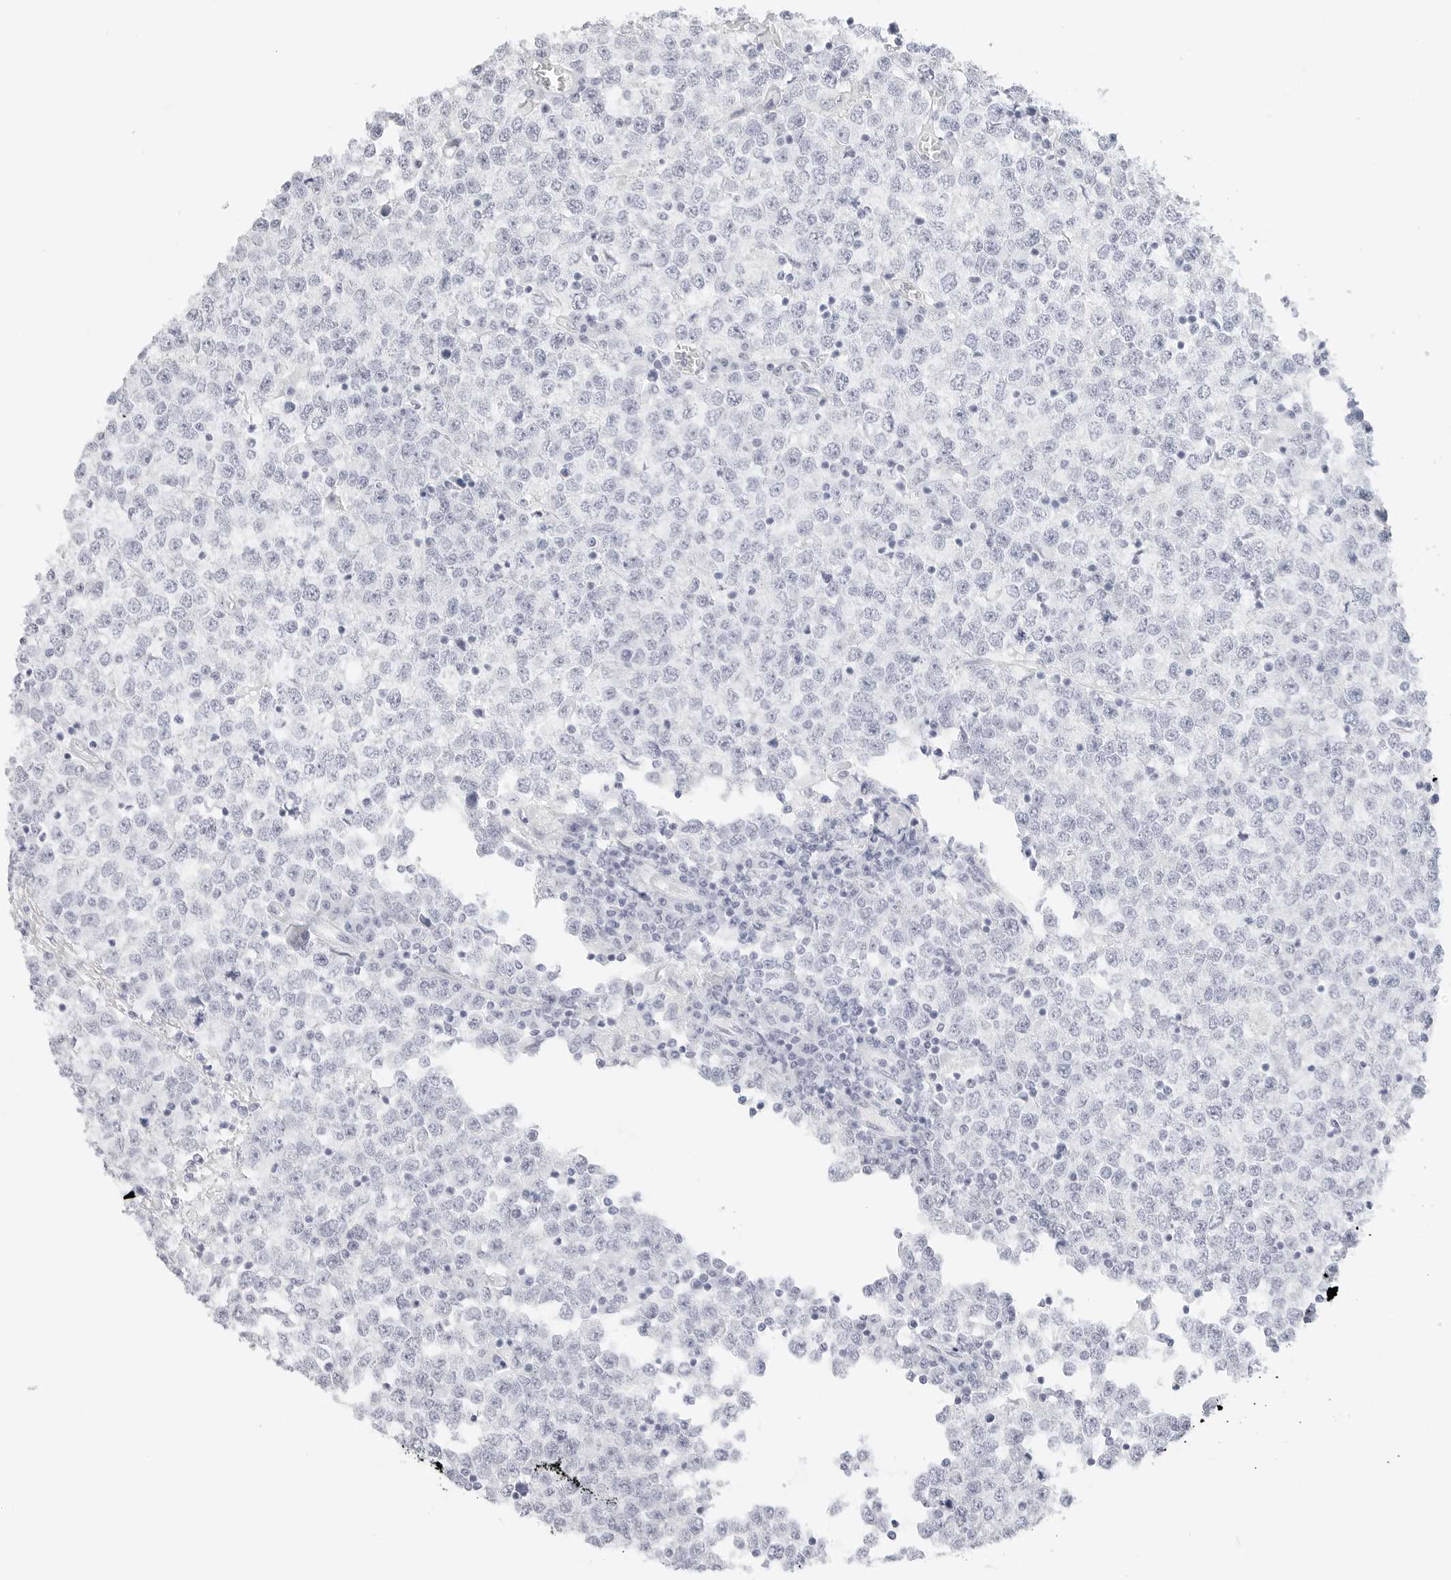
{"staining": {"intensity": "negative", "quantity": "none", "location": "none"}, "tissue": "testis cancer", "cell_type": "Tumor cells", "image_type": "cancer", "snomed": [{"axis": "morphology", "description": "Seminoma, NOS"}, {"axis": "topography", "description": "Testis"}], "caption": "This micrograph is of seminoma (testis) stained with immunohistochemistry to label a protein in brown with the nuclei are counter-stained blue. There is no expression in tumor cells.", "gene": "TFF2", "patient": {"sex": "male", "age": 65}}